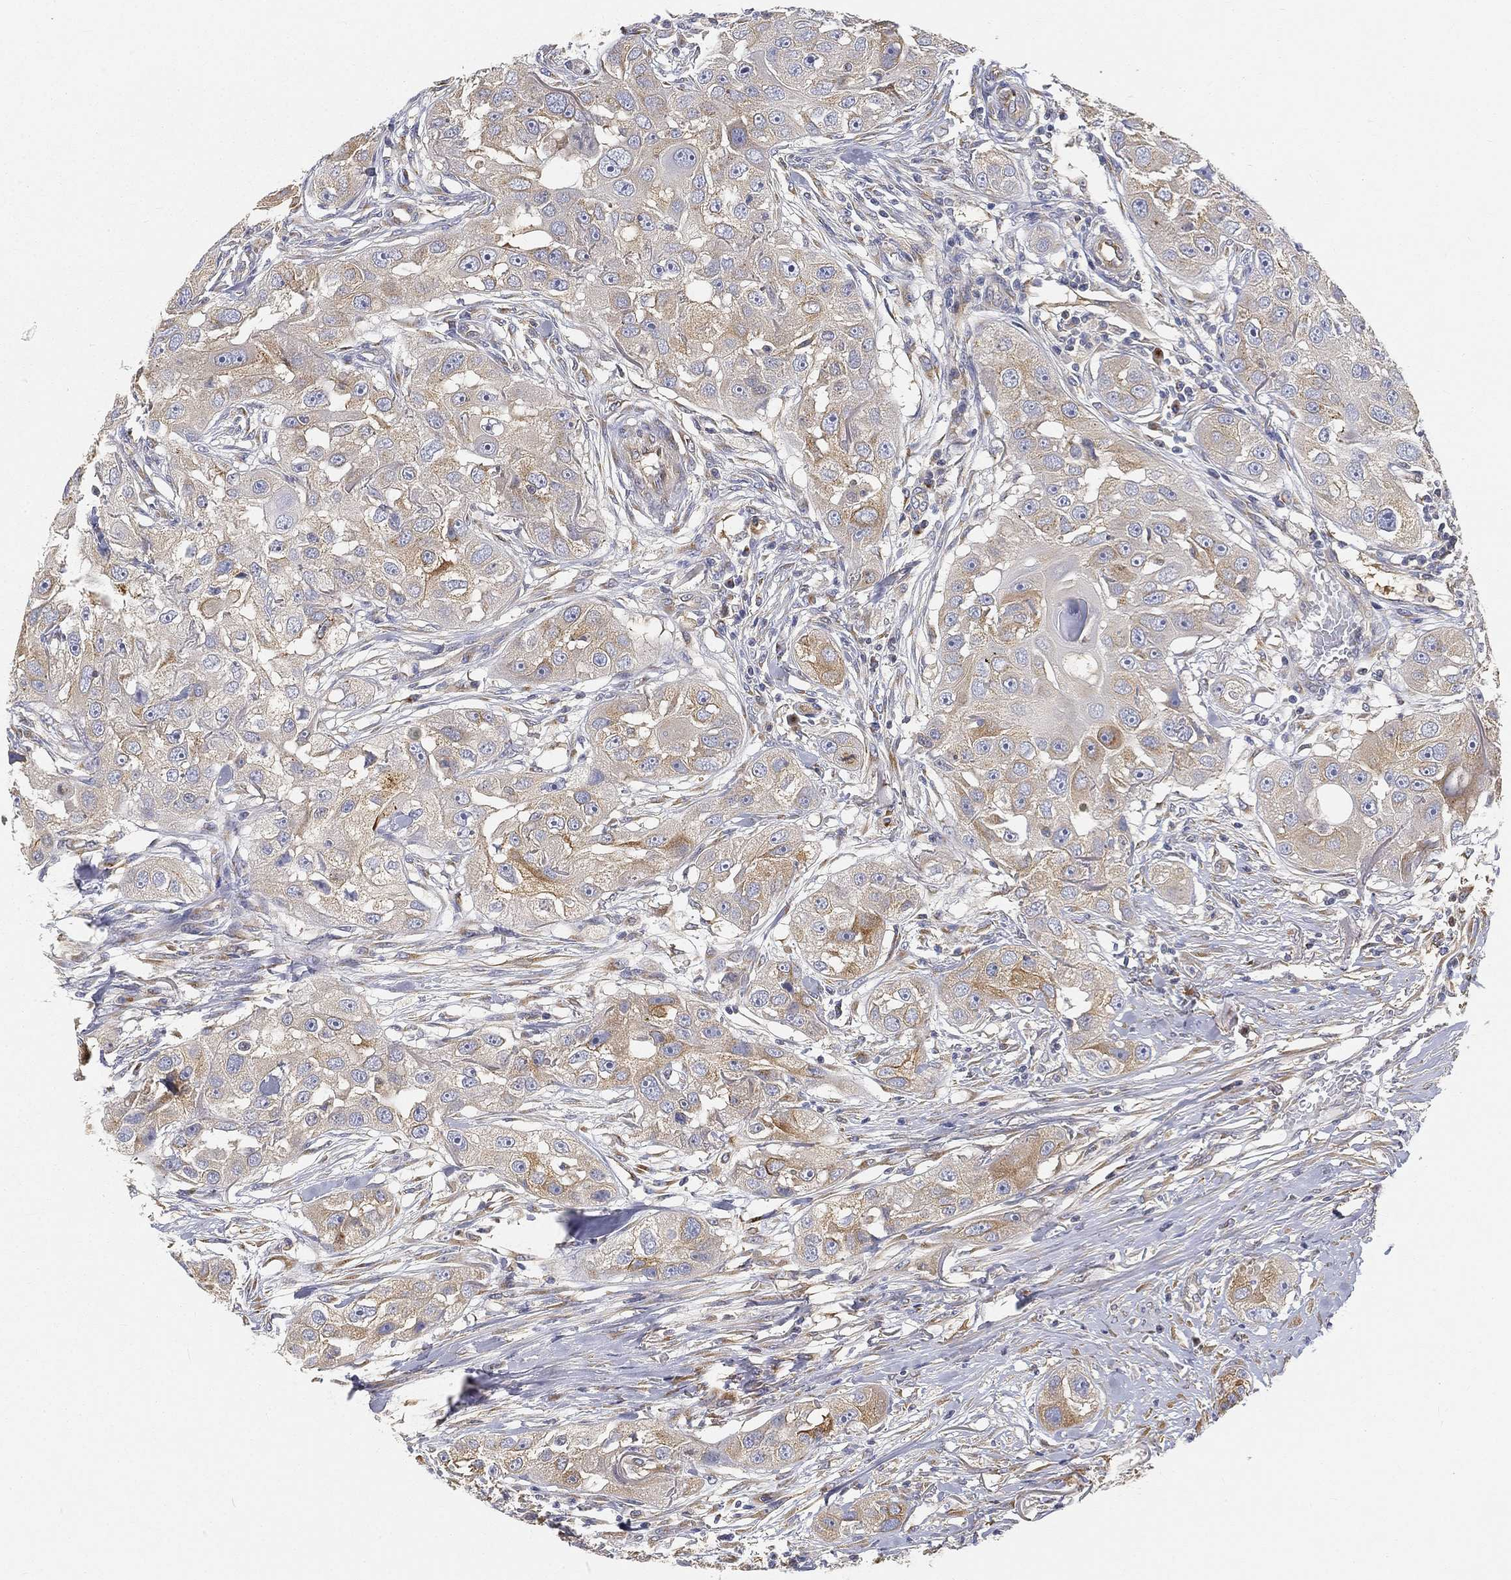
{"staining": {"intensity": "moderate", "quantity": "<25%", "location": "cytoplasmic/membranous"}, "tissue": "head and neck cancer", "cell_type": "Tumor cells", "image_type": "cancer", "snomed": [{"axis": "morphology", "description": "Squamous cell carcinoma, NOS"}, {"axis": "topography", "description": "Head-Neck"}], "caption": "Human head and neck cancer stained with a brown dye shows moderate cytoplasmic/membranous positive positivity in about <25% of tumor cells.", "gene": "TMEM25", "patient": {"sex": "male", "age": 51}}